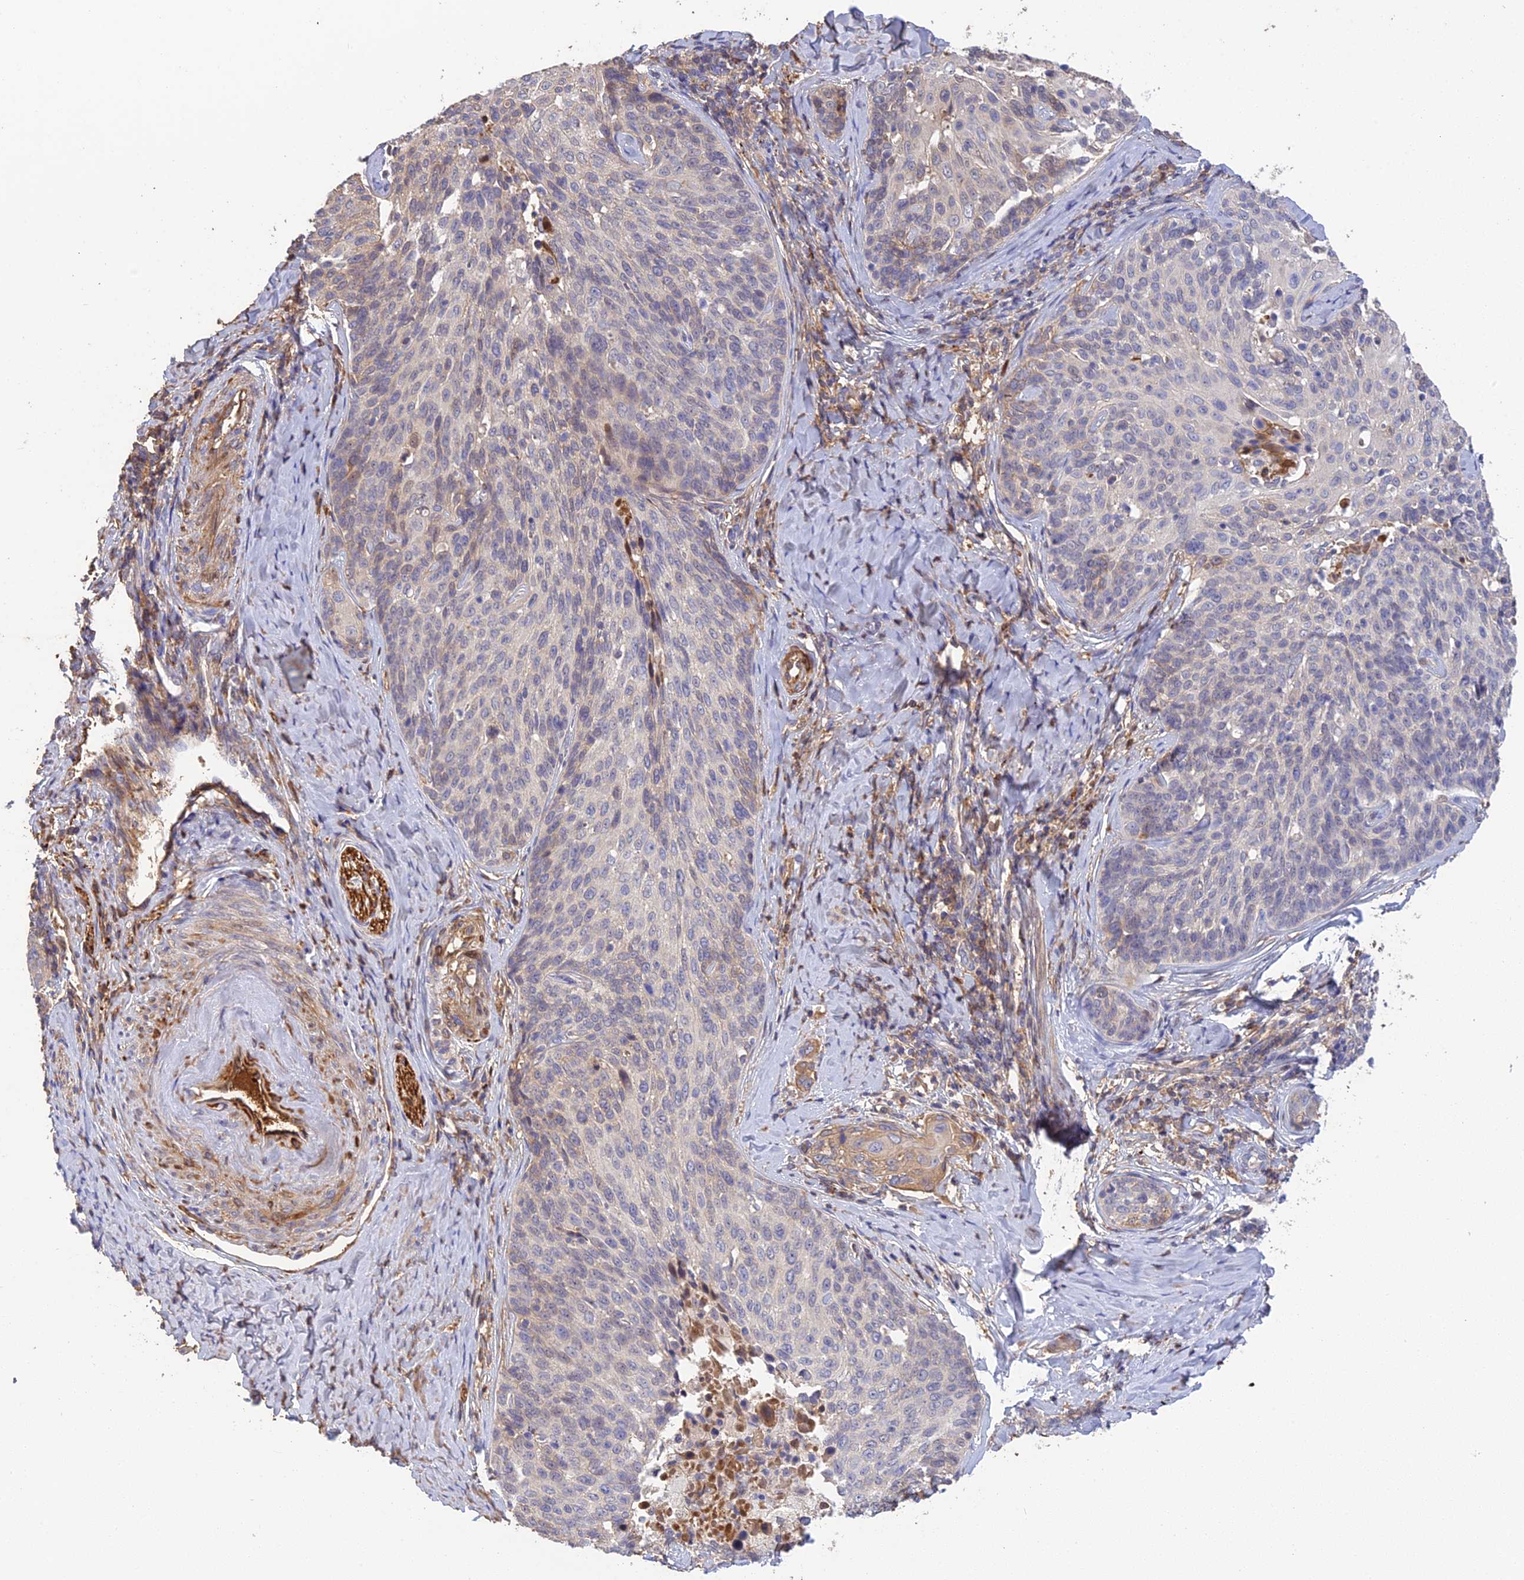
{"staining": {"intensity": "negative", "quantity": "none", "location": "none"}, "tissue": "cervical cancer", "cell_type": "Tumor cells", "image_type": "cancer", "snomed": [{"axis": "morphology", "description": "Squamous cell carcinoma, NOS"}, {"axis": "topography", "description": "Cervix"}], "caption": "Cervical cancer was stained to show a protein in brown. There is no significant staining in tumor cells.", "gene": "PZP", "patient": {"sex": "female", "age": 50}}